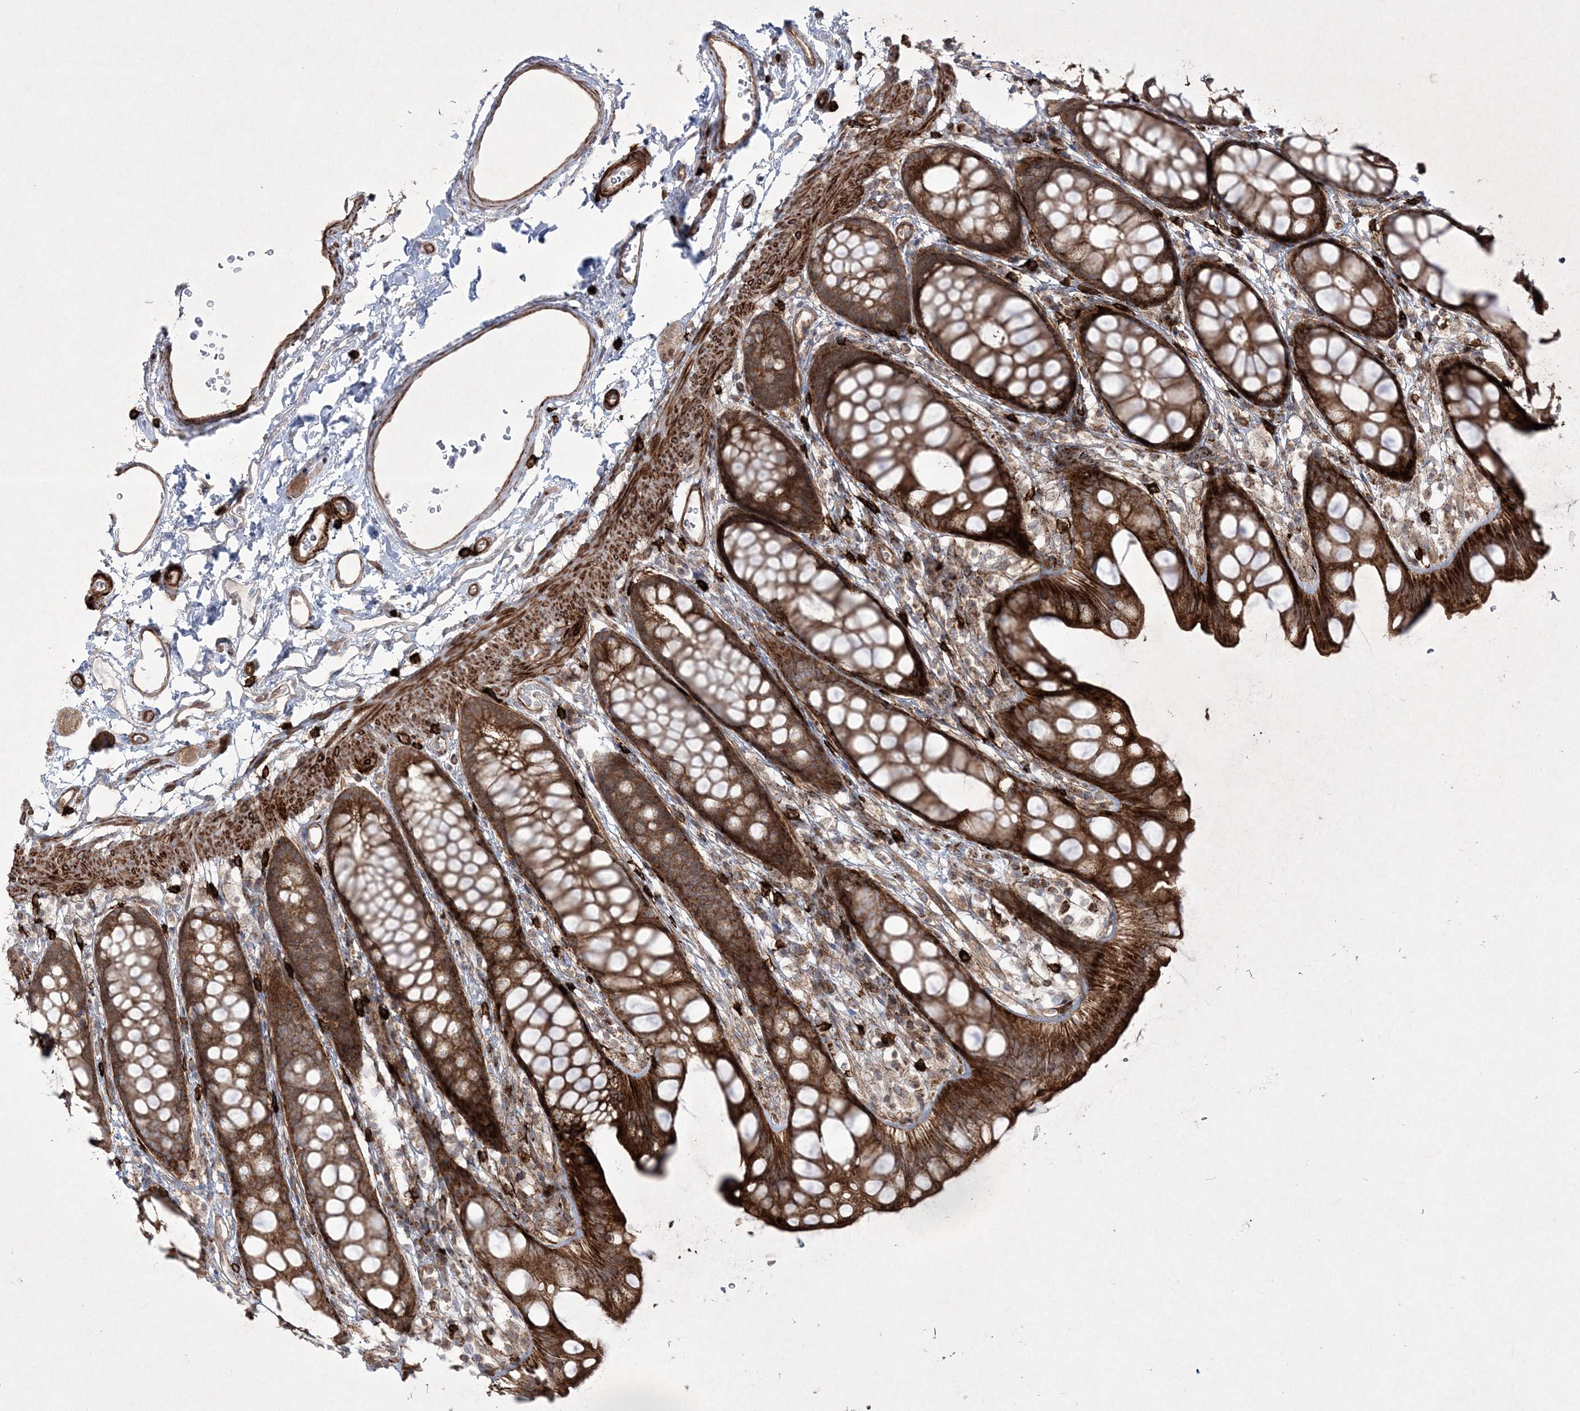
{"staining": {"intensity": "strong", "quantity": ">75%", "location": "cytoplasmic/membranous"}, "tissue": "rectum", "cell_type": "Glandular cells", "image_type": "normal", "snomed": [{"axis": "morphology", "description": "Normal tissue, NOS"}, {"axis": "topography", "description": "Rectum"}], "caption": "Protein staining of normal rectum reveals strong cytoplasmic/membranous expression in approximately >75% of glandular cells.", "gene": "RICTOR", "patient": {"sex": "female", "age": 65}}